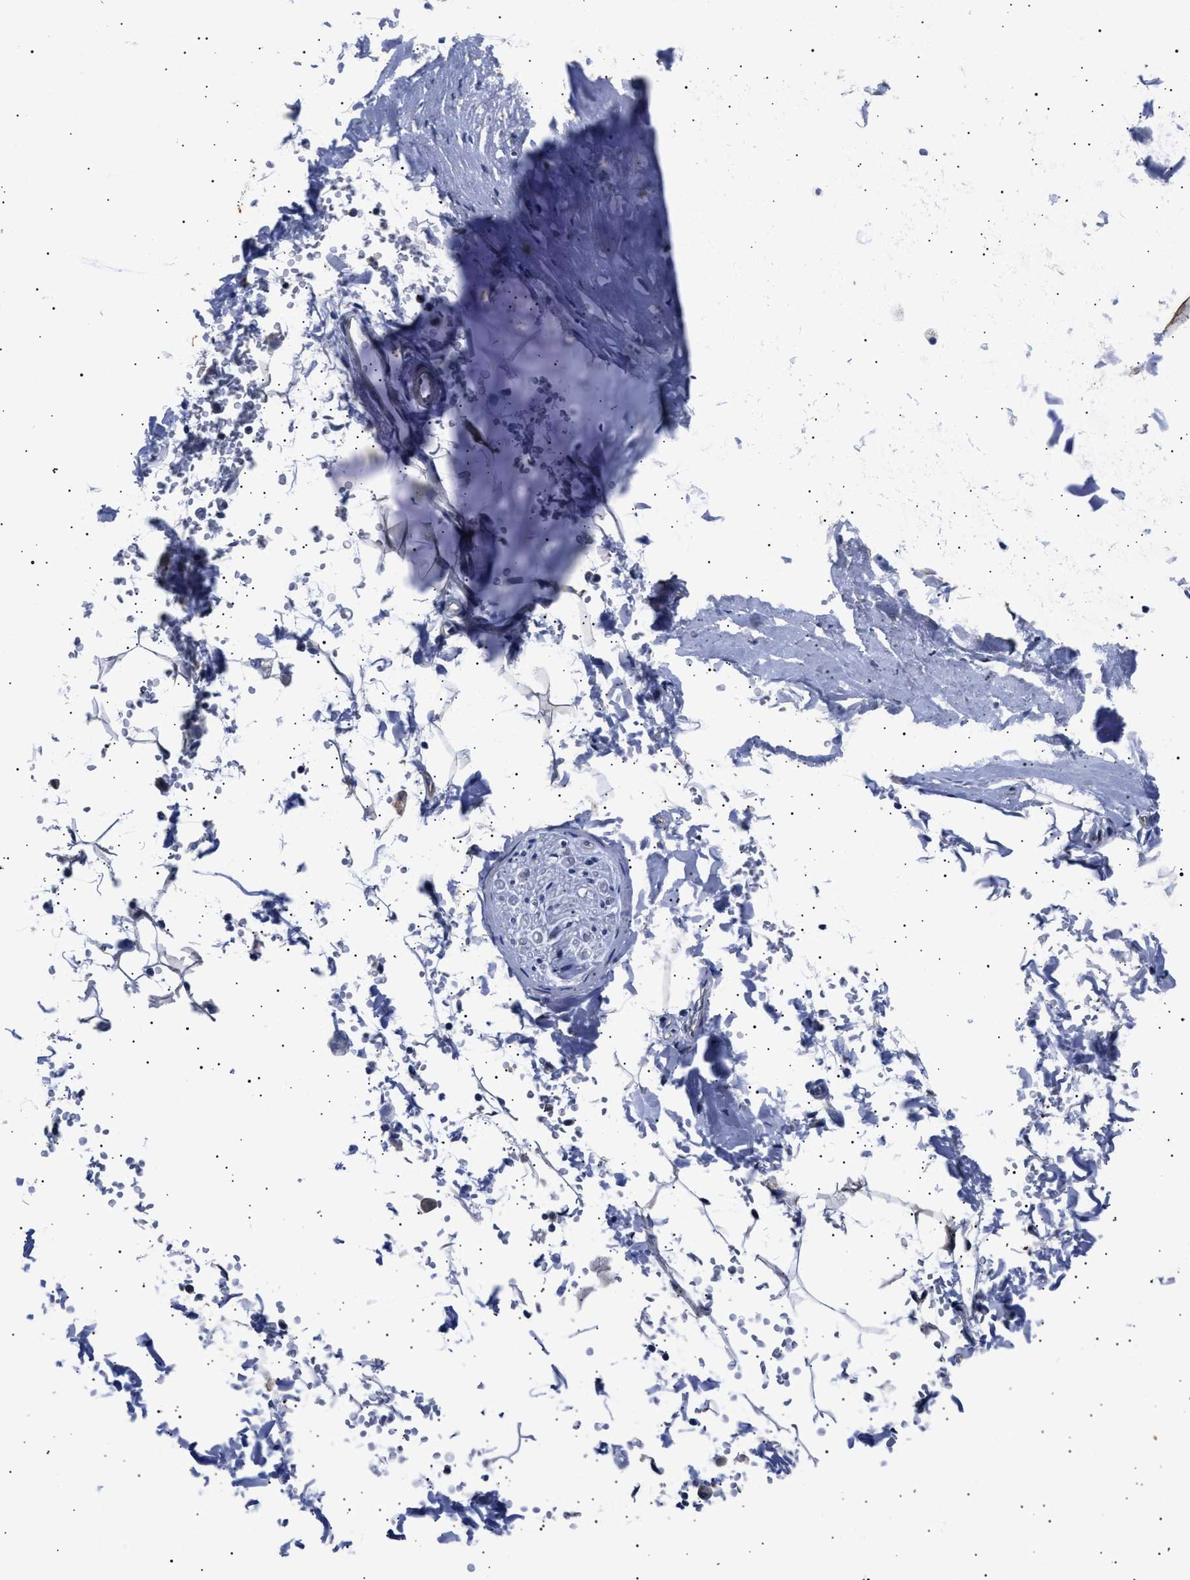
{"staining": {"intensity": "negative", "quantity": "none", "location": "none"}, "tissue": "adipose tissue", "cell_type": "Adipocytes", "image_type": "normal", "snomed": [{"axis": "morphology", "description": "Normal tissue, NOS"}, {"axis": "topography", "description": "Cartilage tissue"}, {"axis": "topography", "description": "Bronchus"}], "caption": "Adipocytes show no significant expression in benign adipose tissue.", "gene": "HEMGN", "patient": {"sex": "female", "age": 73}}